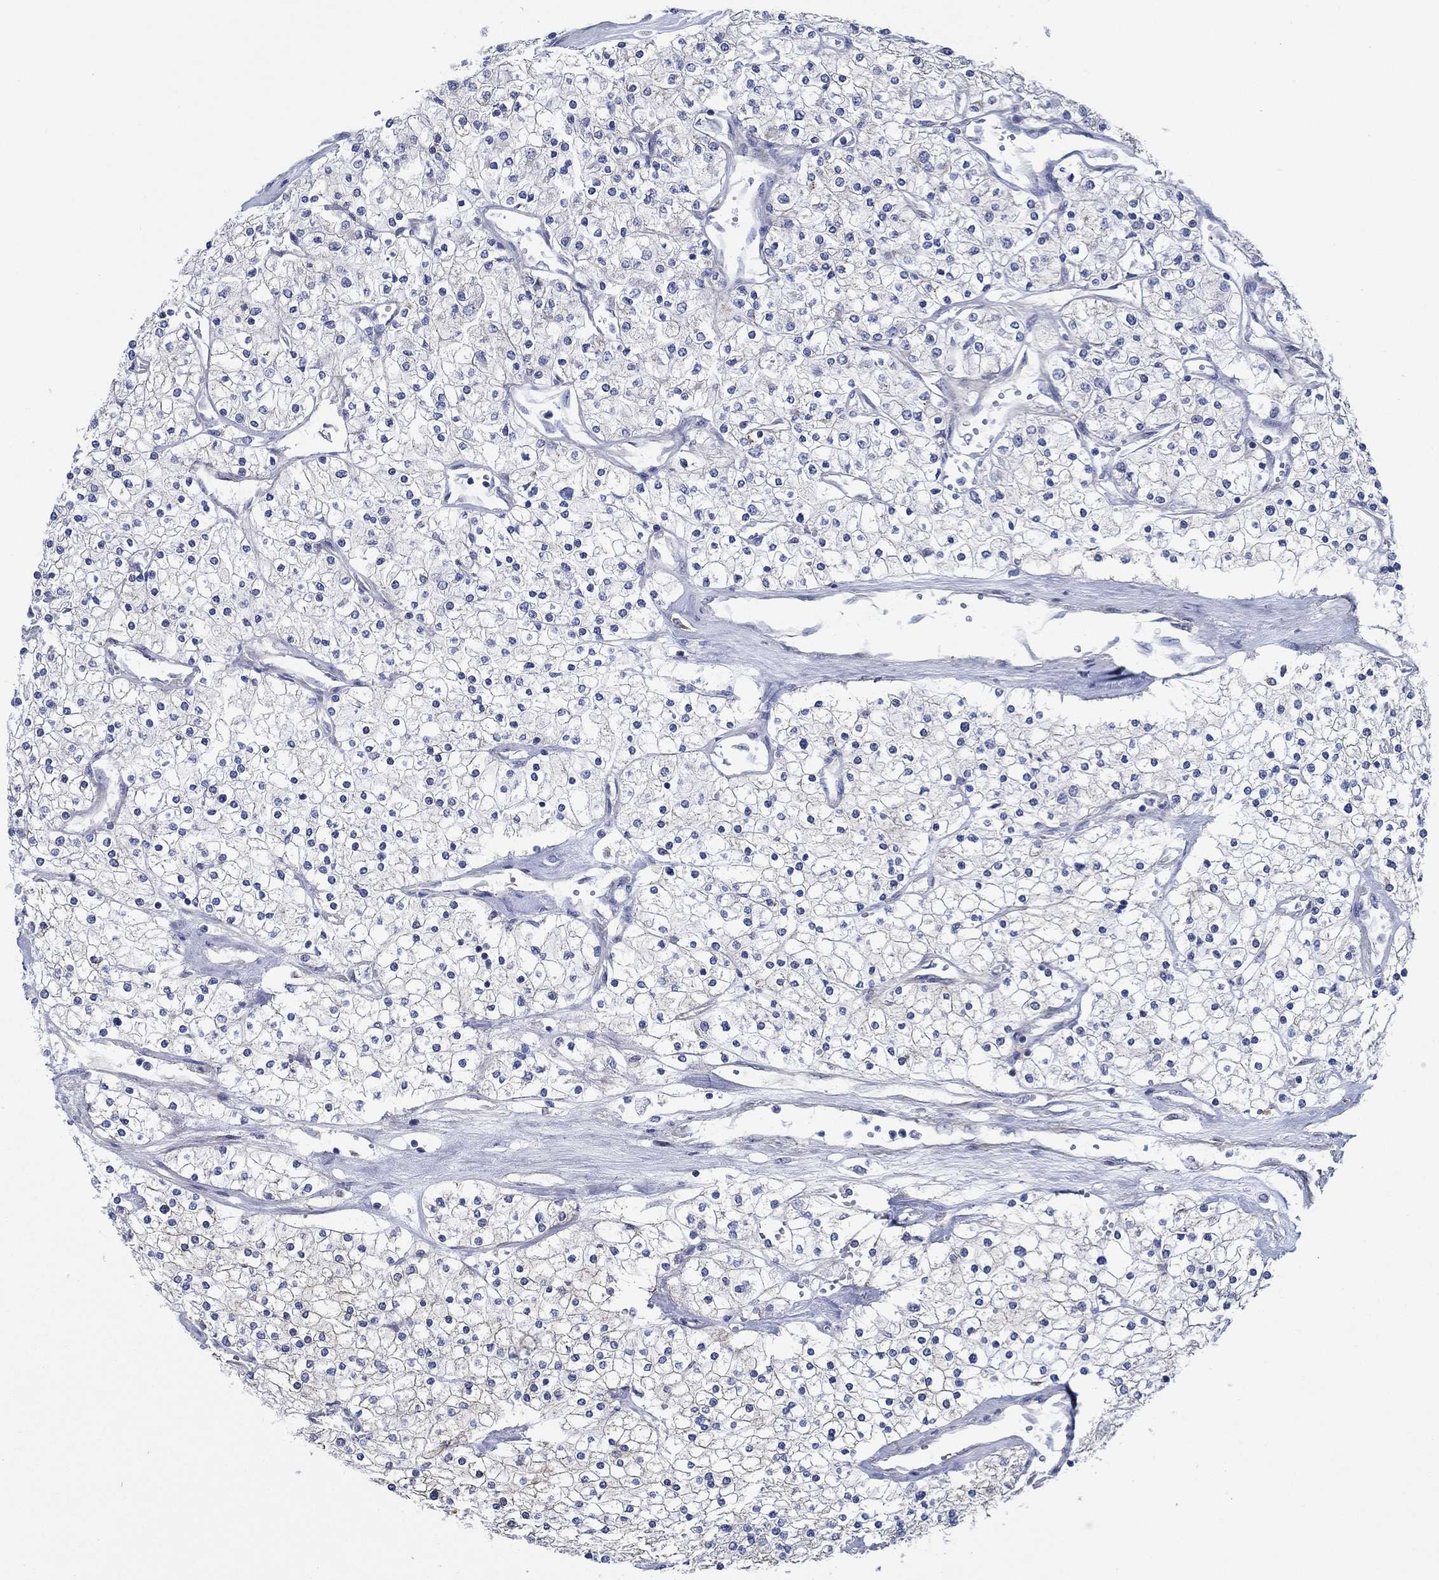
{"staining": {"intensity": "negative", "quantity": "none", "location": "none"}, "tissue": "renal cancer", "cell_type": "Tumor cells", "image_type": "cancer", "snomed": [{"axis": "morphology", "description": "Adenocarcinoma, NOS"}, {"axis": "topography", "description": "Kidney"}], "caption": "A high-resolution photomicrograph shows IHC staining of renal cancer (adenocarcinoma), which displays no significant positivity in tumor cells.", "gene": "FMN1", "patient": {"sex": "male", "age": 80}}